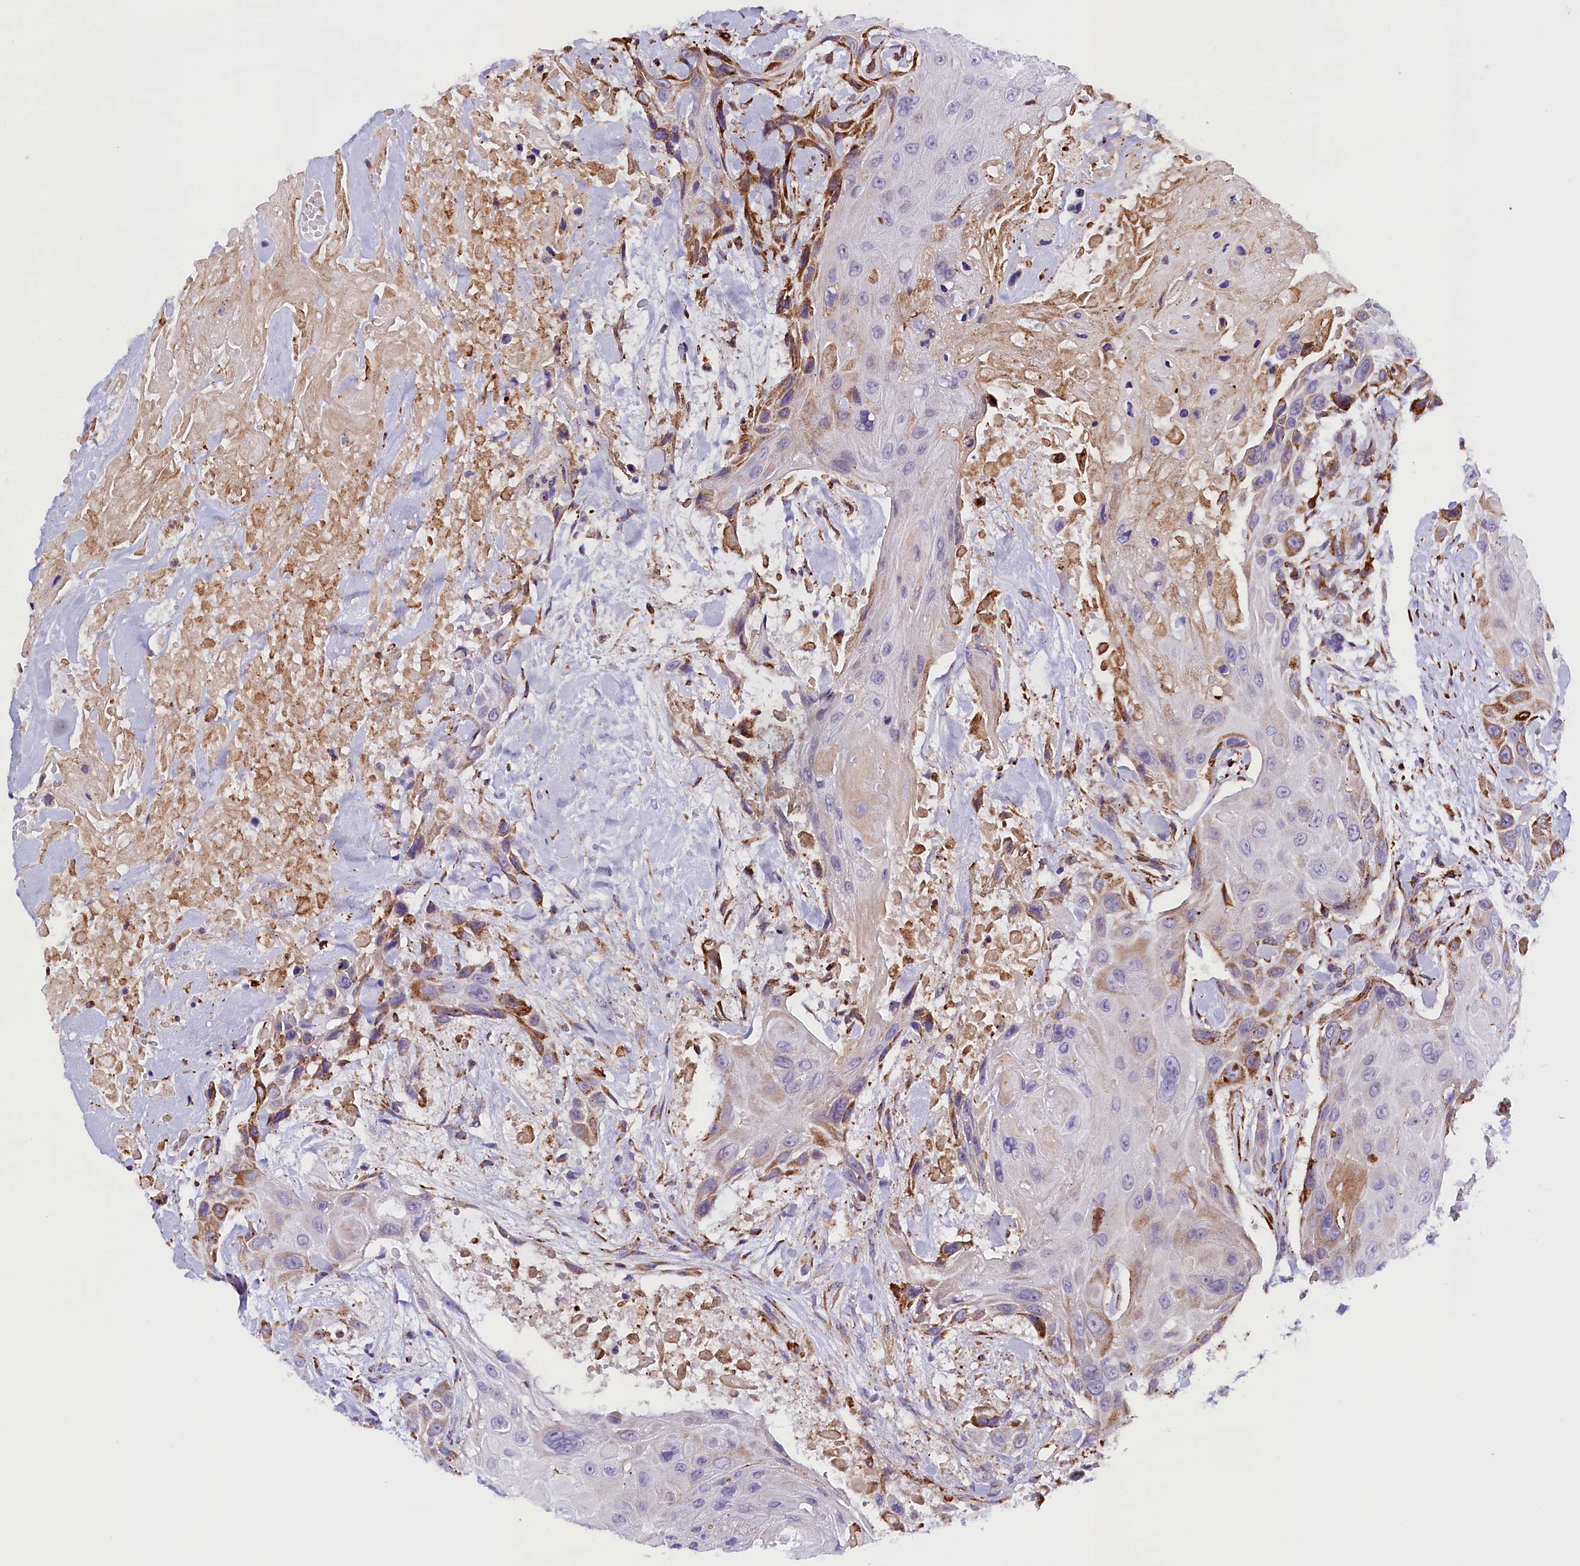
{"staining": {"intensity": "weak", "quantity": "<25%", "location": "cytoplasmic/membranous"}, "tissue": "head and neck cancer", "cell_type": "Tumor cells", "image_type": "cancer", "snomed": [{"axis": "morphology", "description": "Squamous cell carcinoma, NOS"}, {"axis": "topography", "description": "Head-Neck"}], "caption": "A high-resolution histopathology image shows IHC staining of head and neck cancer, which shows no significant positivity in tumor cells. (DAB (3,3'-diaminobenzidine) IHC, high magnification).", "gene": "CMTR2", "patient": {"sex": "male", "age": 81}}